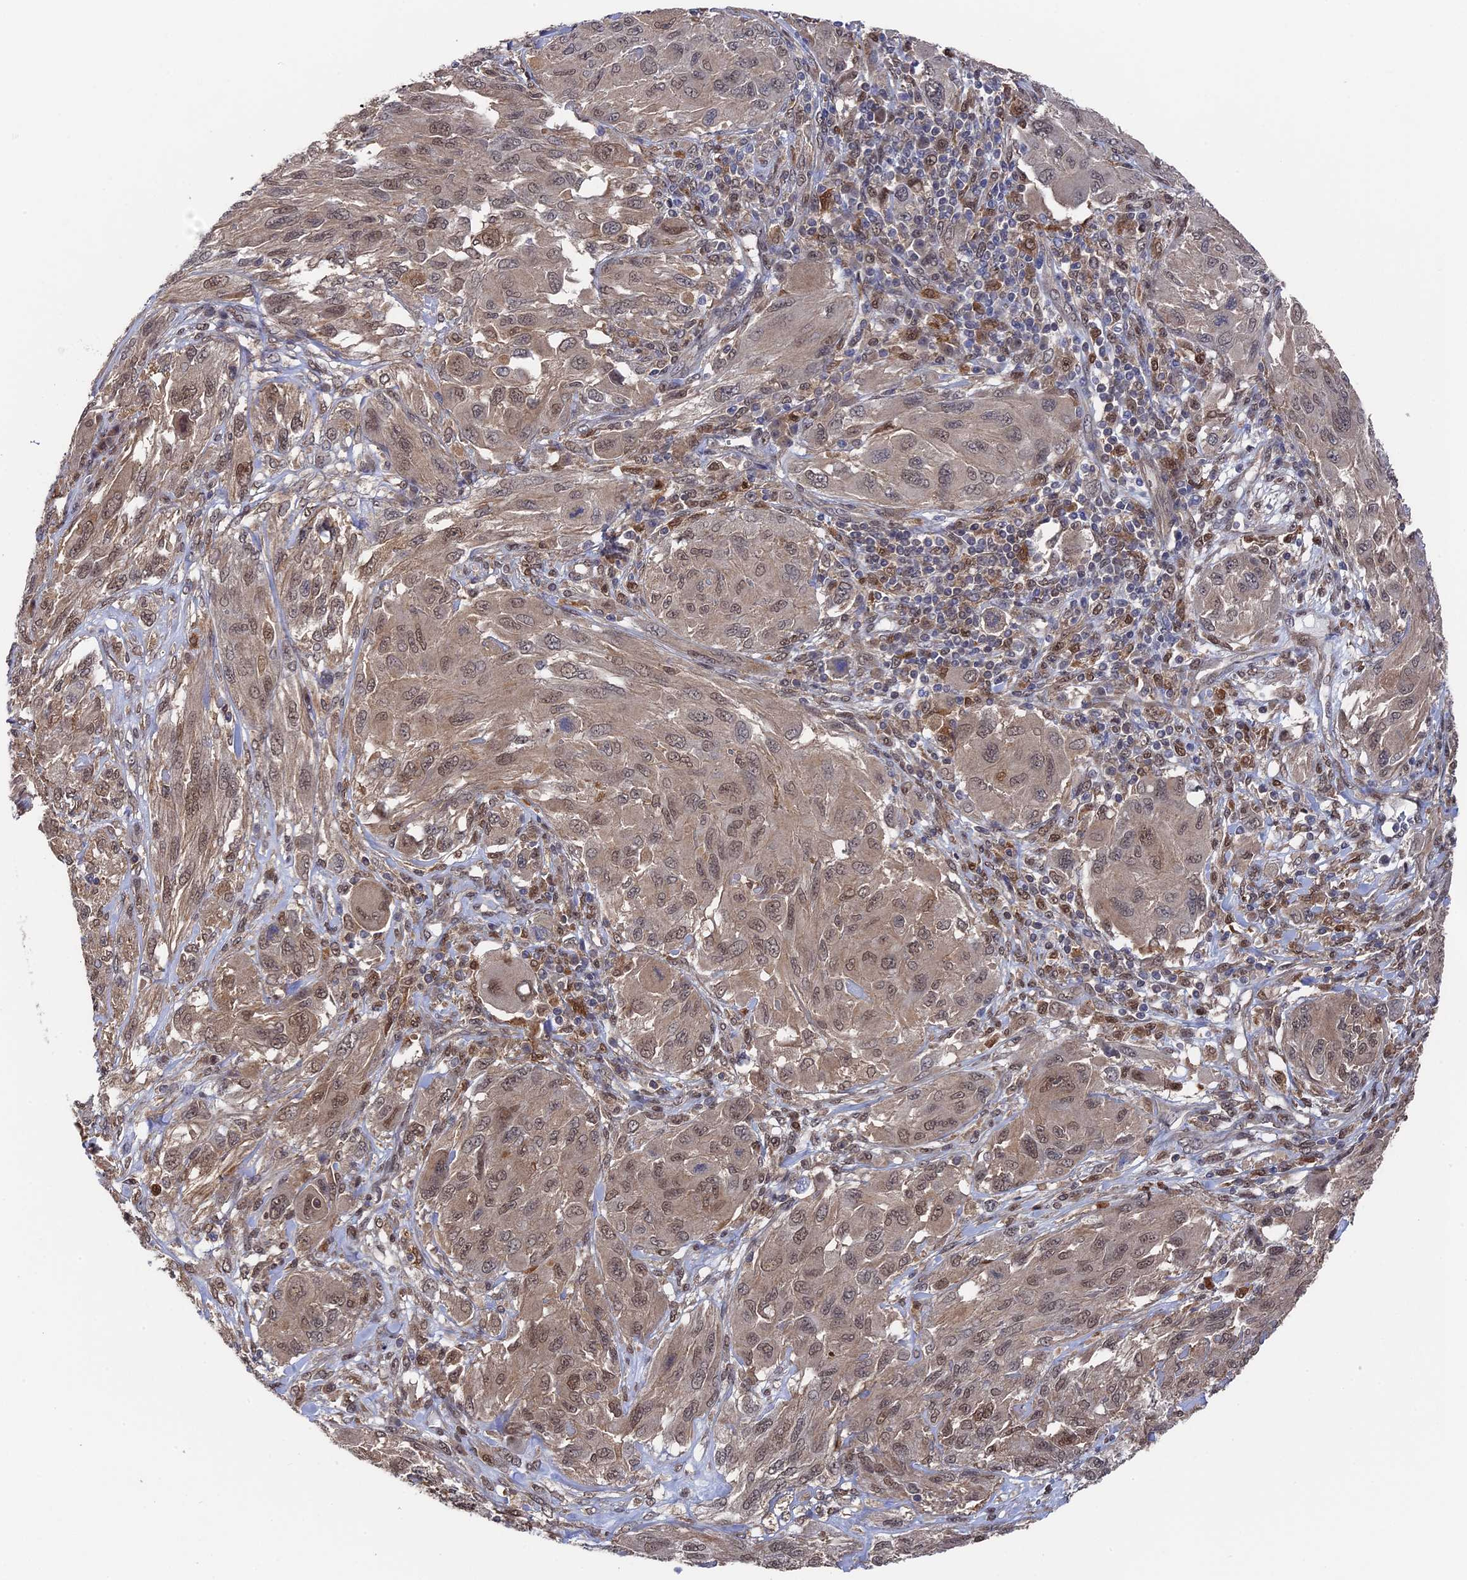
{"staining": {"intensity": "moderate", "quantity": "25%-75%", "location": "cytoplasmic/membranous,nuclear"}, "tissue": "melanoma", "cell_type": "Tumor cells", "image_type": "cancer", "snomed": [{"axis": "morphology", "description": "Malignant melanoma, NOS"}, {"axis": "topography", "description": "Skin"}], "caption": "Immunohistochemical staining of human melanoma reveals moderate cytoplasmic/membranous and nuclear protein expression in about 25%-75% of tumor cells.", "gene": "RNH1", "patient": {"sex": "female", "age": 91}}